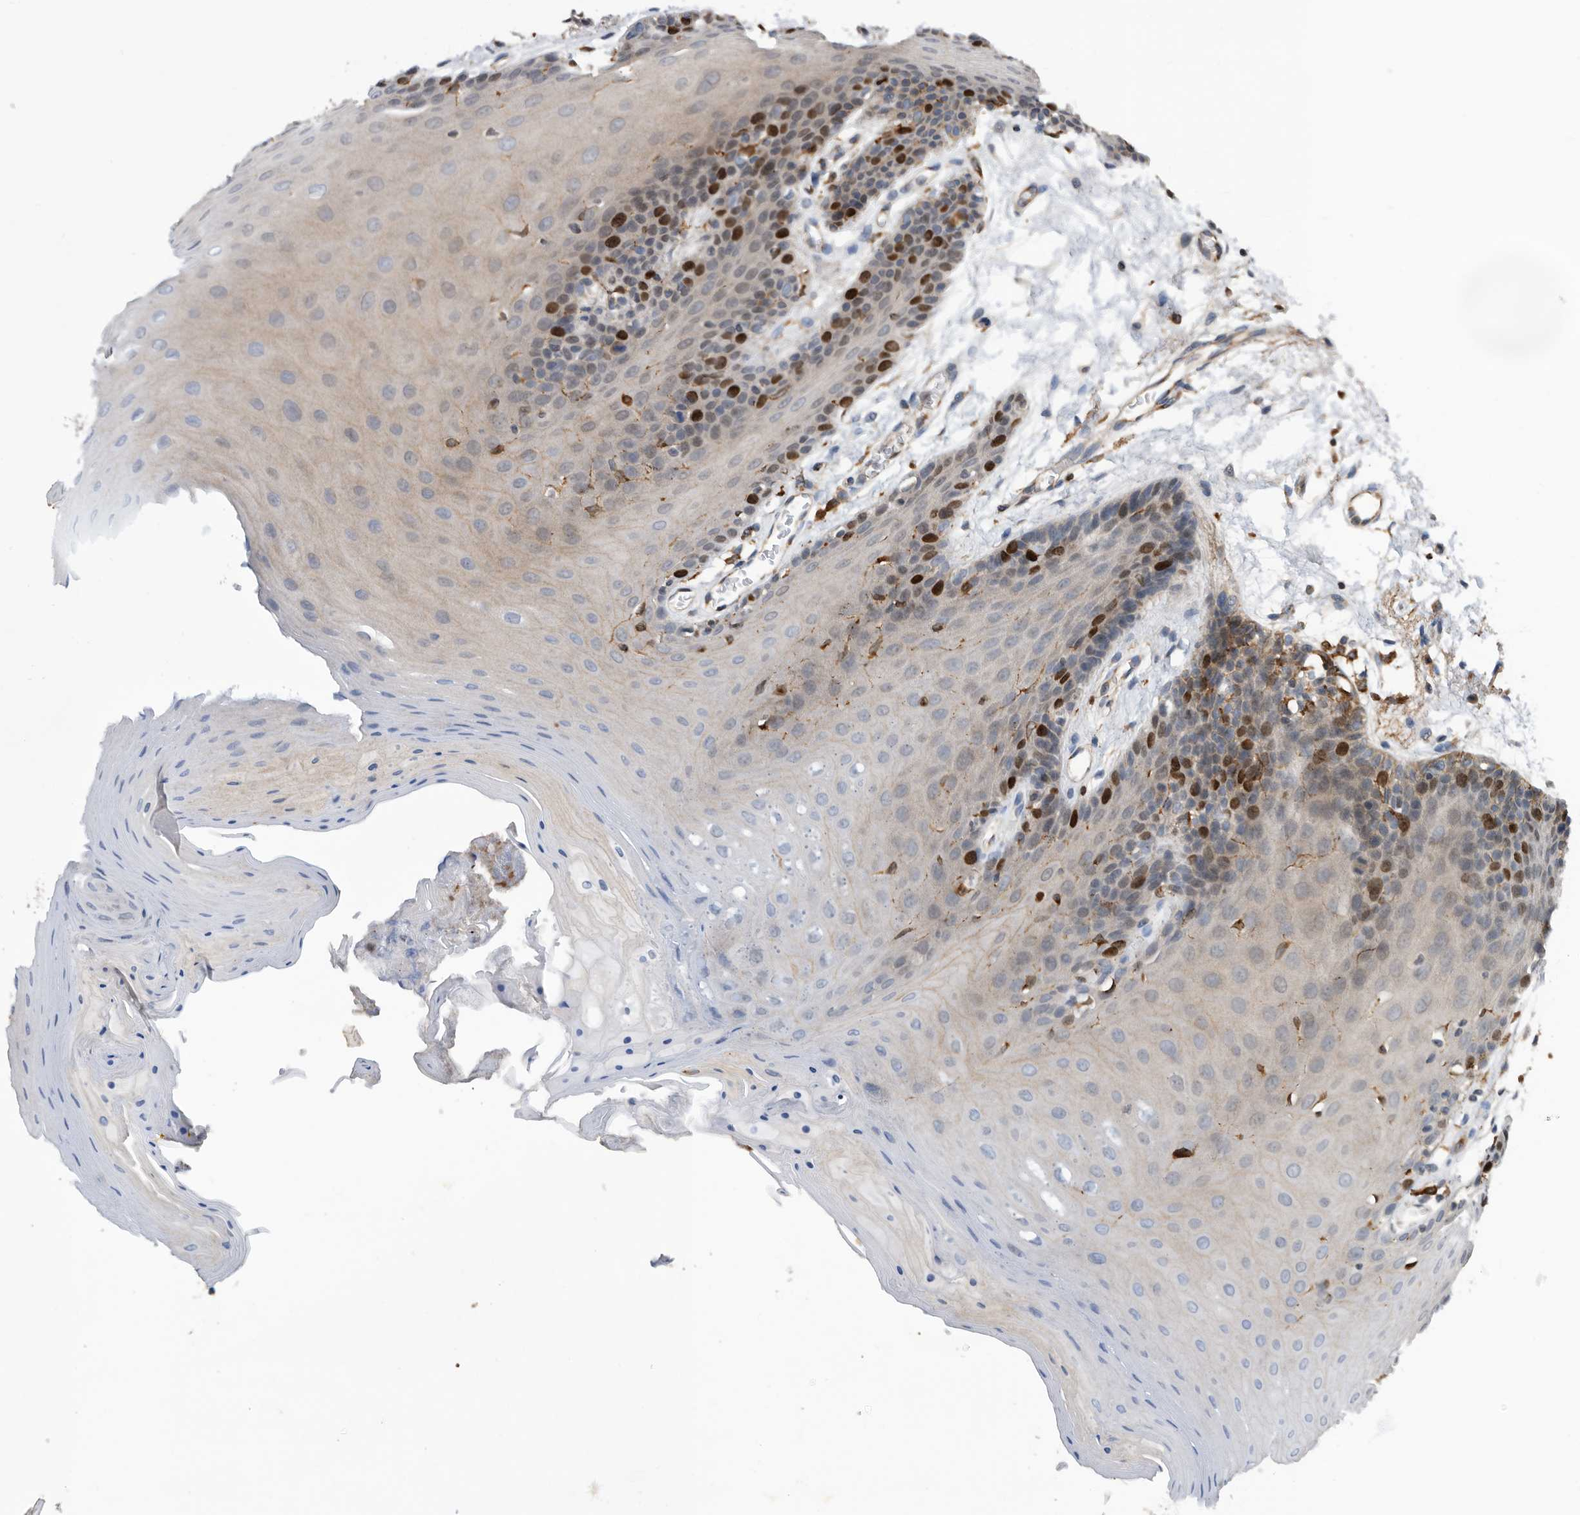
{"staining": {"intensity": "strong", "quantity": "<25%", "location": "nuclear"}, "tissue": "oral mucosa", "cell_type": "Squamous epithelial cells", "image_type": "normal", "snomed": [{"axis": "morphology", "description": "Normal tissue, NOS"}, {"axis": "morphology", "description": "Squamous cell carcinoma, NOS"}, {"axis": "topography", "description": "Skeletal muscle"}, {"axis": "topography", "description": "Oral tissue"}, {"axis": "topography", "description": "Salivary gland"}, {"axis": "topography", "description": "Head-Neck"}], "caption": "Protein expression analysis of benign human oral mucosa reveals strong nuclear positivity in approximately <25% of squamous epithelial cells. Nuclei are stained in blue.", "gene": "ATAD2", "patient": {"sex": "male", "age": 54}}